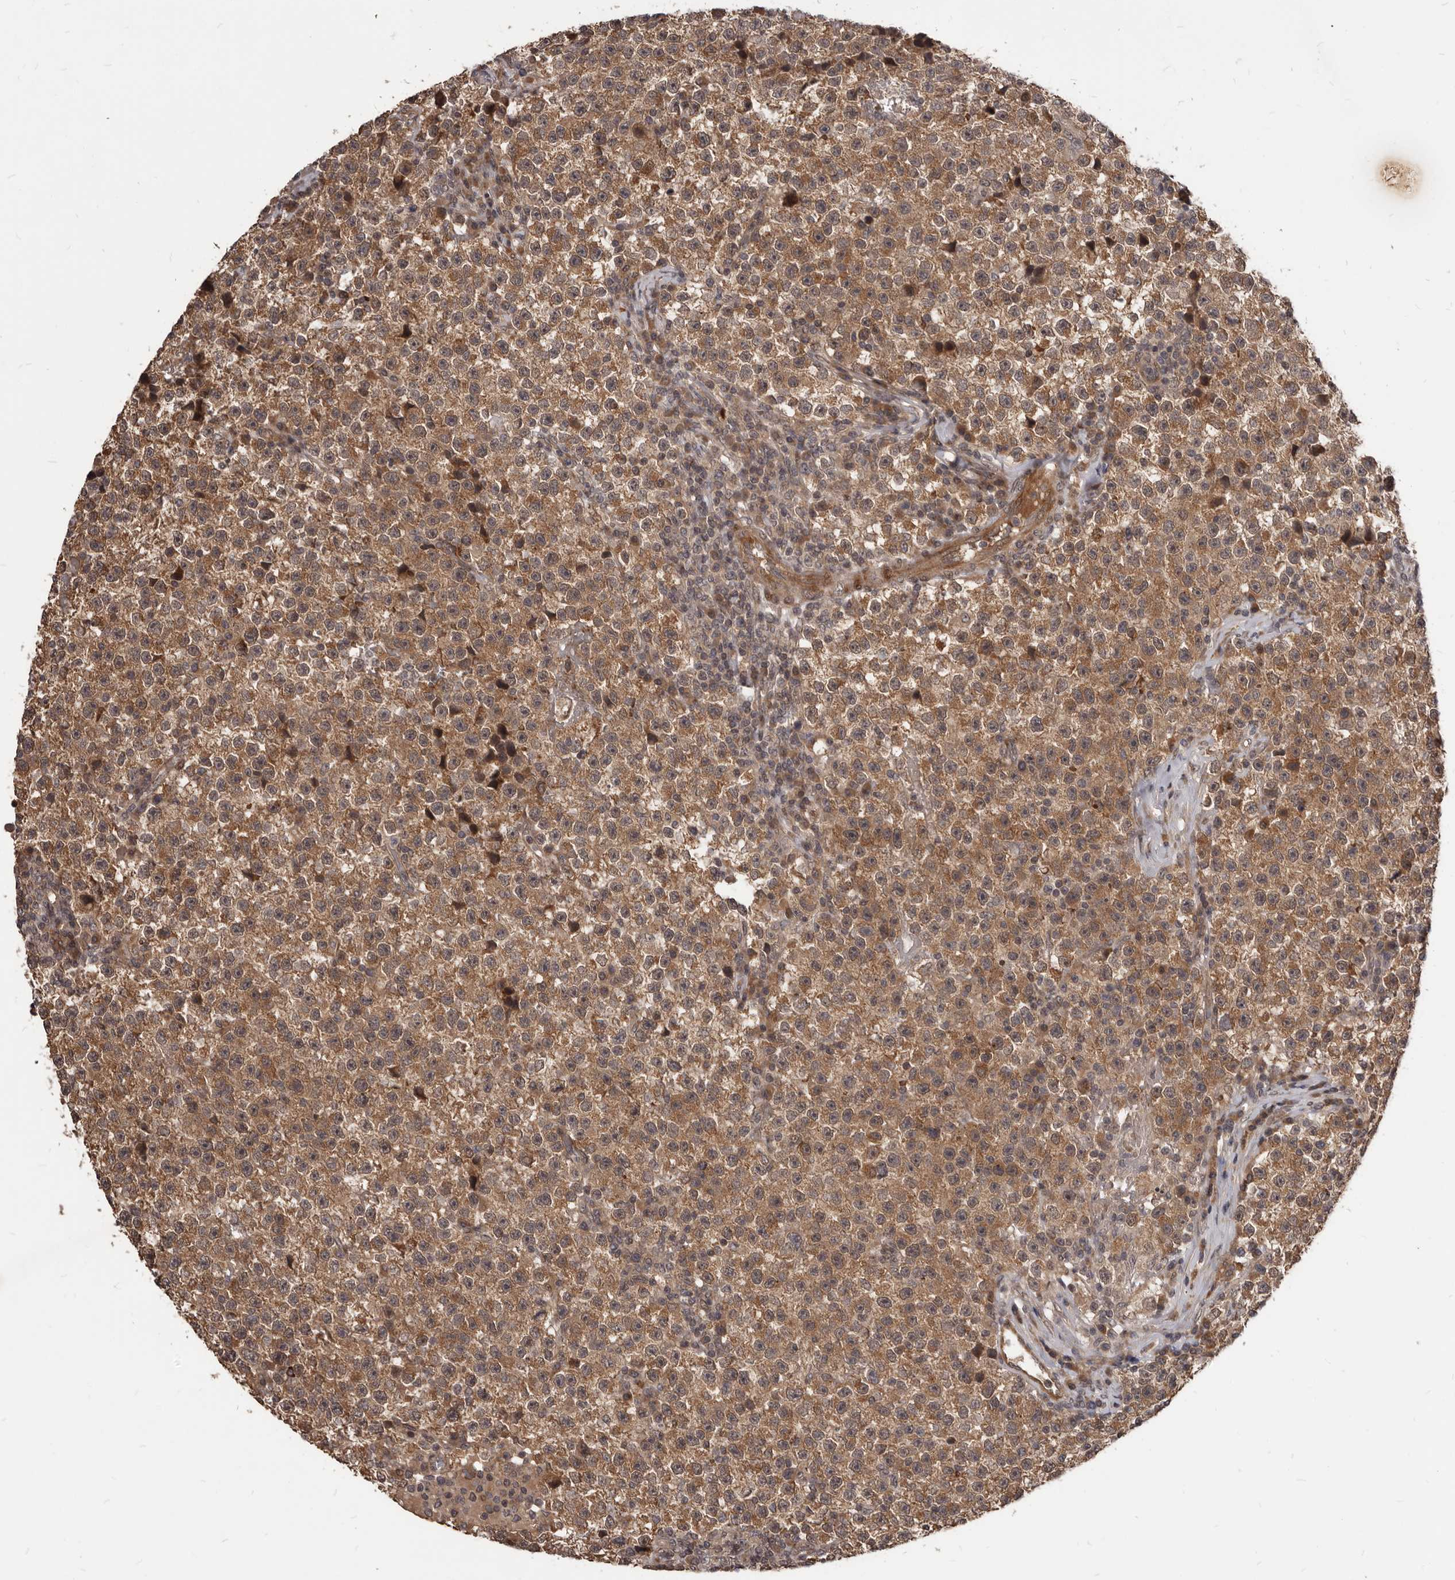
{"staining": {"intensity": "moderate", "quantity": ">75%", "location": "cytoplasmic/membranous"}, "tissue": "testis cancer", "cell_type": "Tumor cells", "image_type": "cancer", "snomed": [{"axis": "morphology", "description": "Seminoma, NOS"}, {"axis": "topography", "description": "Testis"}], "caption": "Human seminoma (testis) stained with a protein marker displays moderate staining in tumor cells.", "gene": "GABPB2", "patient": {"sex": "male", "age": 22}}